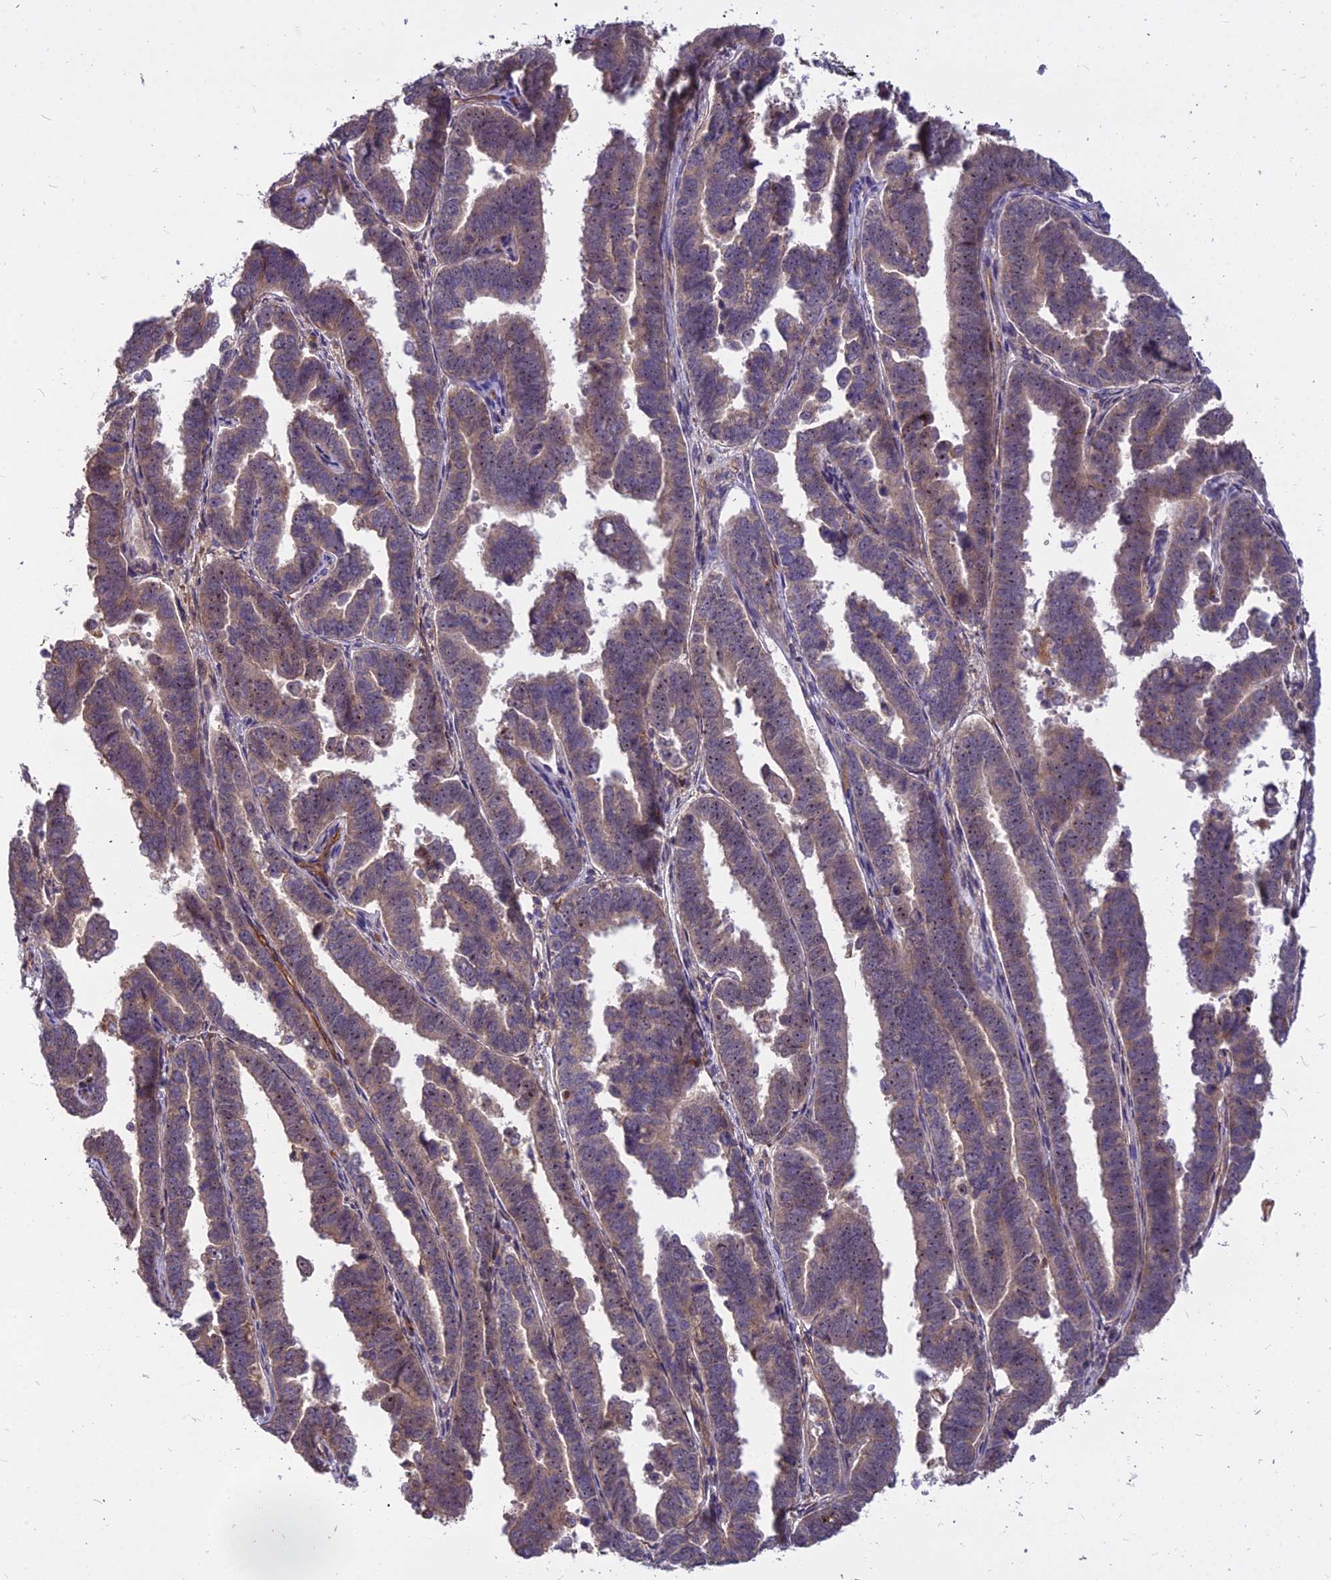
{"staining": {"intensity": "weak", "quantity": ">75%", "location": "cytoplasmic/membranous"}, "tissue": "endometrial cancer", "cell_type": "Tumor cells", "image_type": "cancer", "snomed": [{"axis": "morphology", "description": "Adenocarcinoma, NOS"}, {"axis": "topography", "description": "Endometrium"}], "caption": "A brown stain highlights weak cytoplasmic/membranous staining of a protein in adenocarcinoma (endometrial) tumor cells. The staining was performed using DAB (3,3'-diaminobenzidine) to visualize the protein expression in brown, while the nuclei were stained in blue with hematoxylin (Magnification: 20x).", "gene": "TCEA3", "patient": {"sex": "female", "age": 75}}